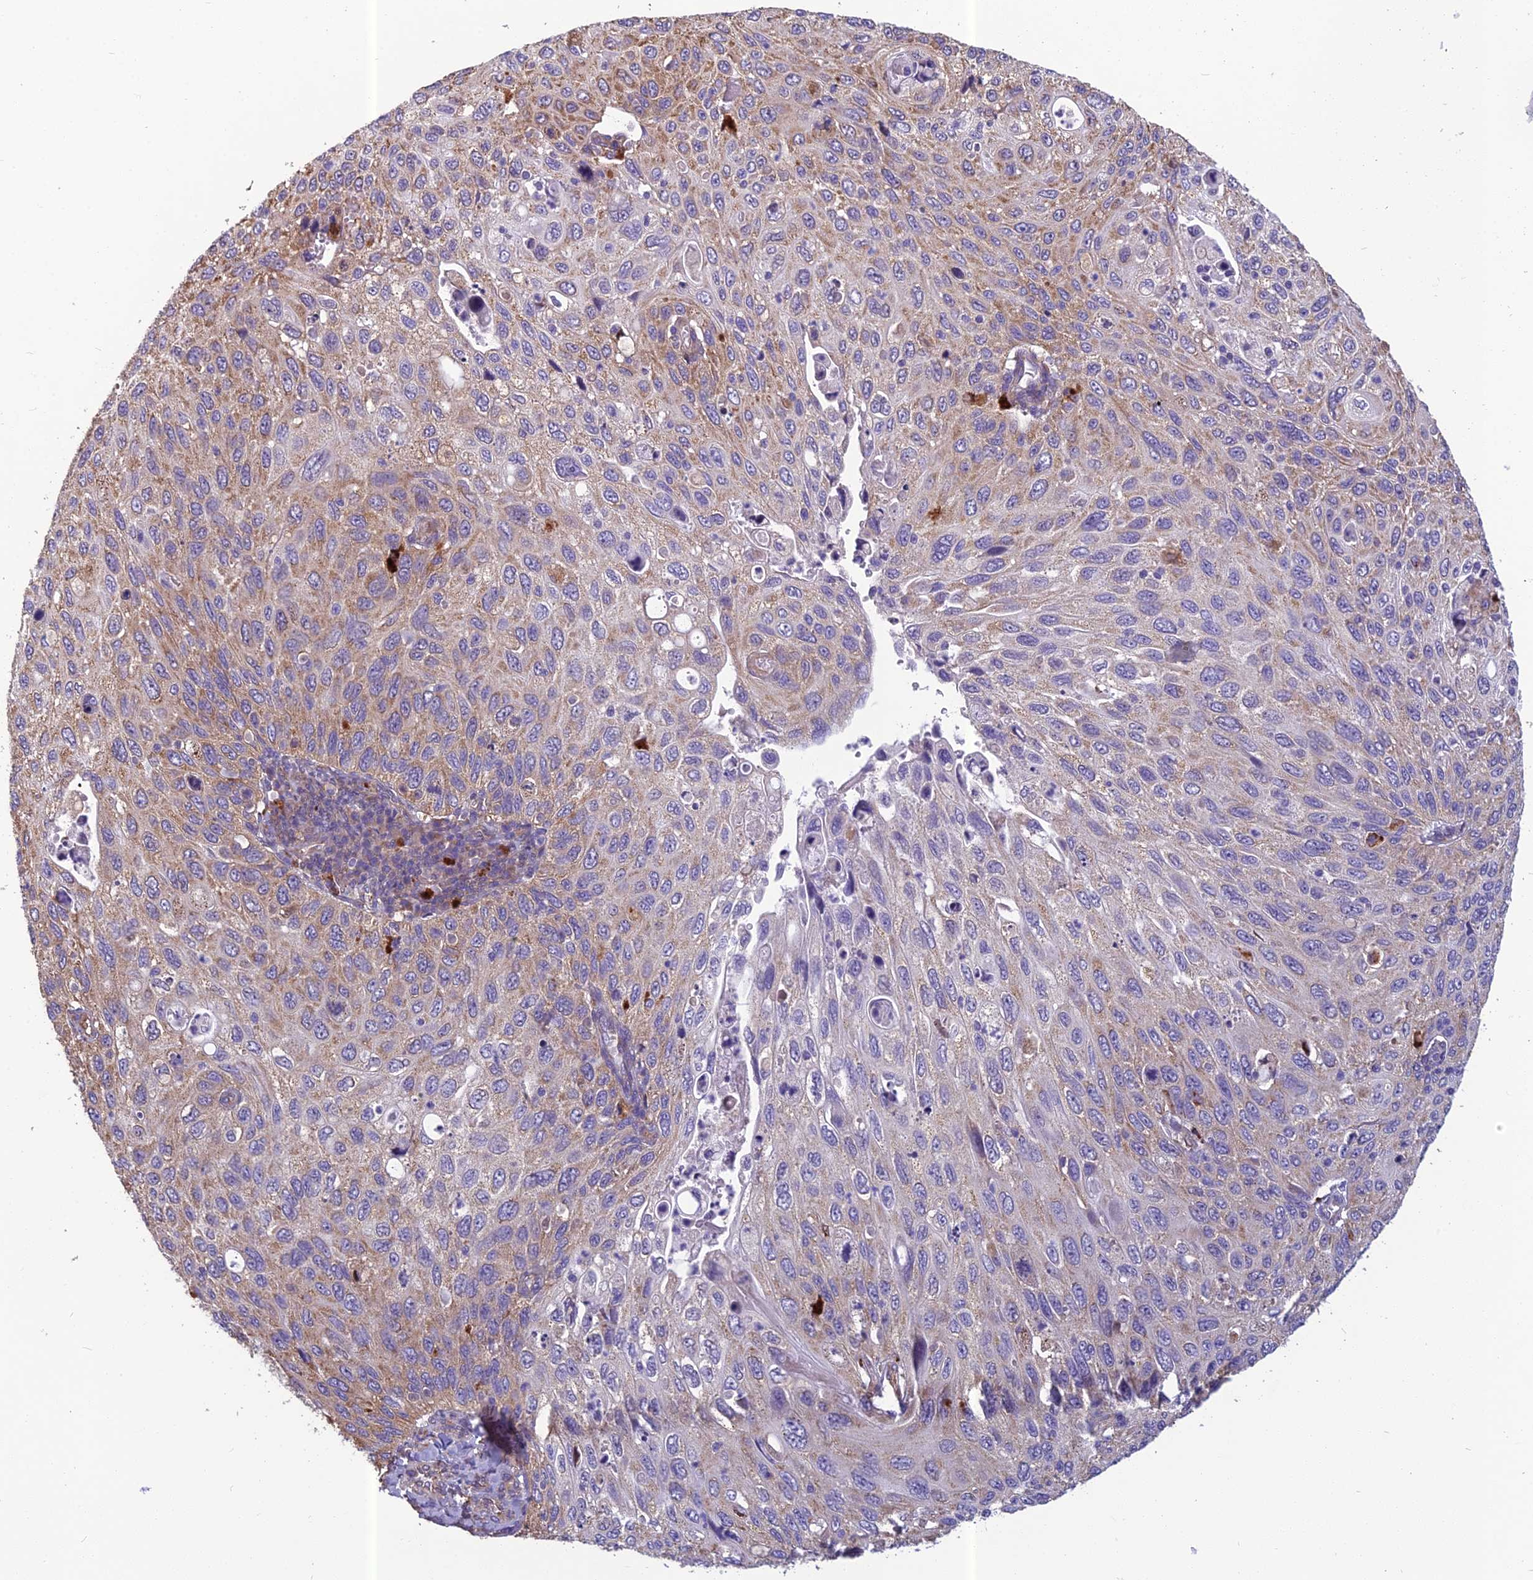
{"staining": {"intensity": "moderate", "quantity": "<25%", "location": "cytoplasmic/membranous"}, "tissue": "cervical cancer", "cell_type": "Tumor cells", "image_type": "cancer", "snomed": [{"axis": "morphology", "description": "Squamous cell carcinoma, NOS"}, {"axis": "topography", "description": "Cervix"}], "caption": "Human cervical cancer (squamous cell carcinoma) stained for a protein (brown) shows moderate cytoplasmic/membranous positive positivity in approximately <25% of tumor cells.", "gene": "SPDL1", "patient": {"sex": "female", "age": 70}}